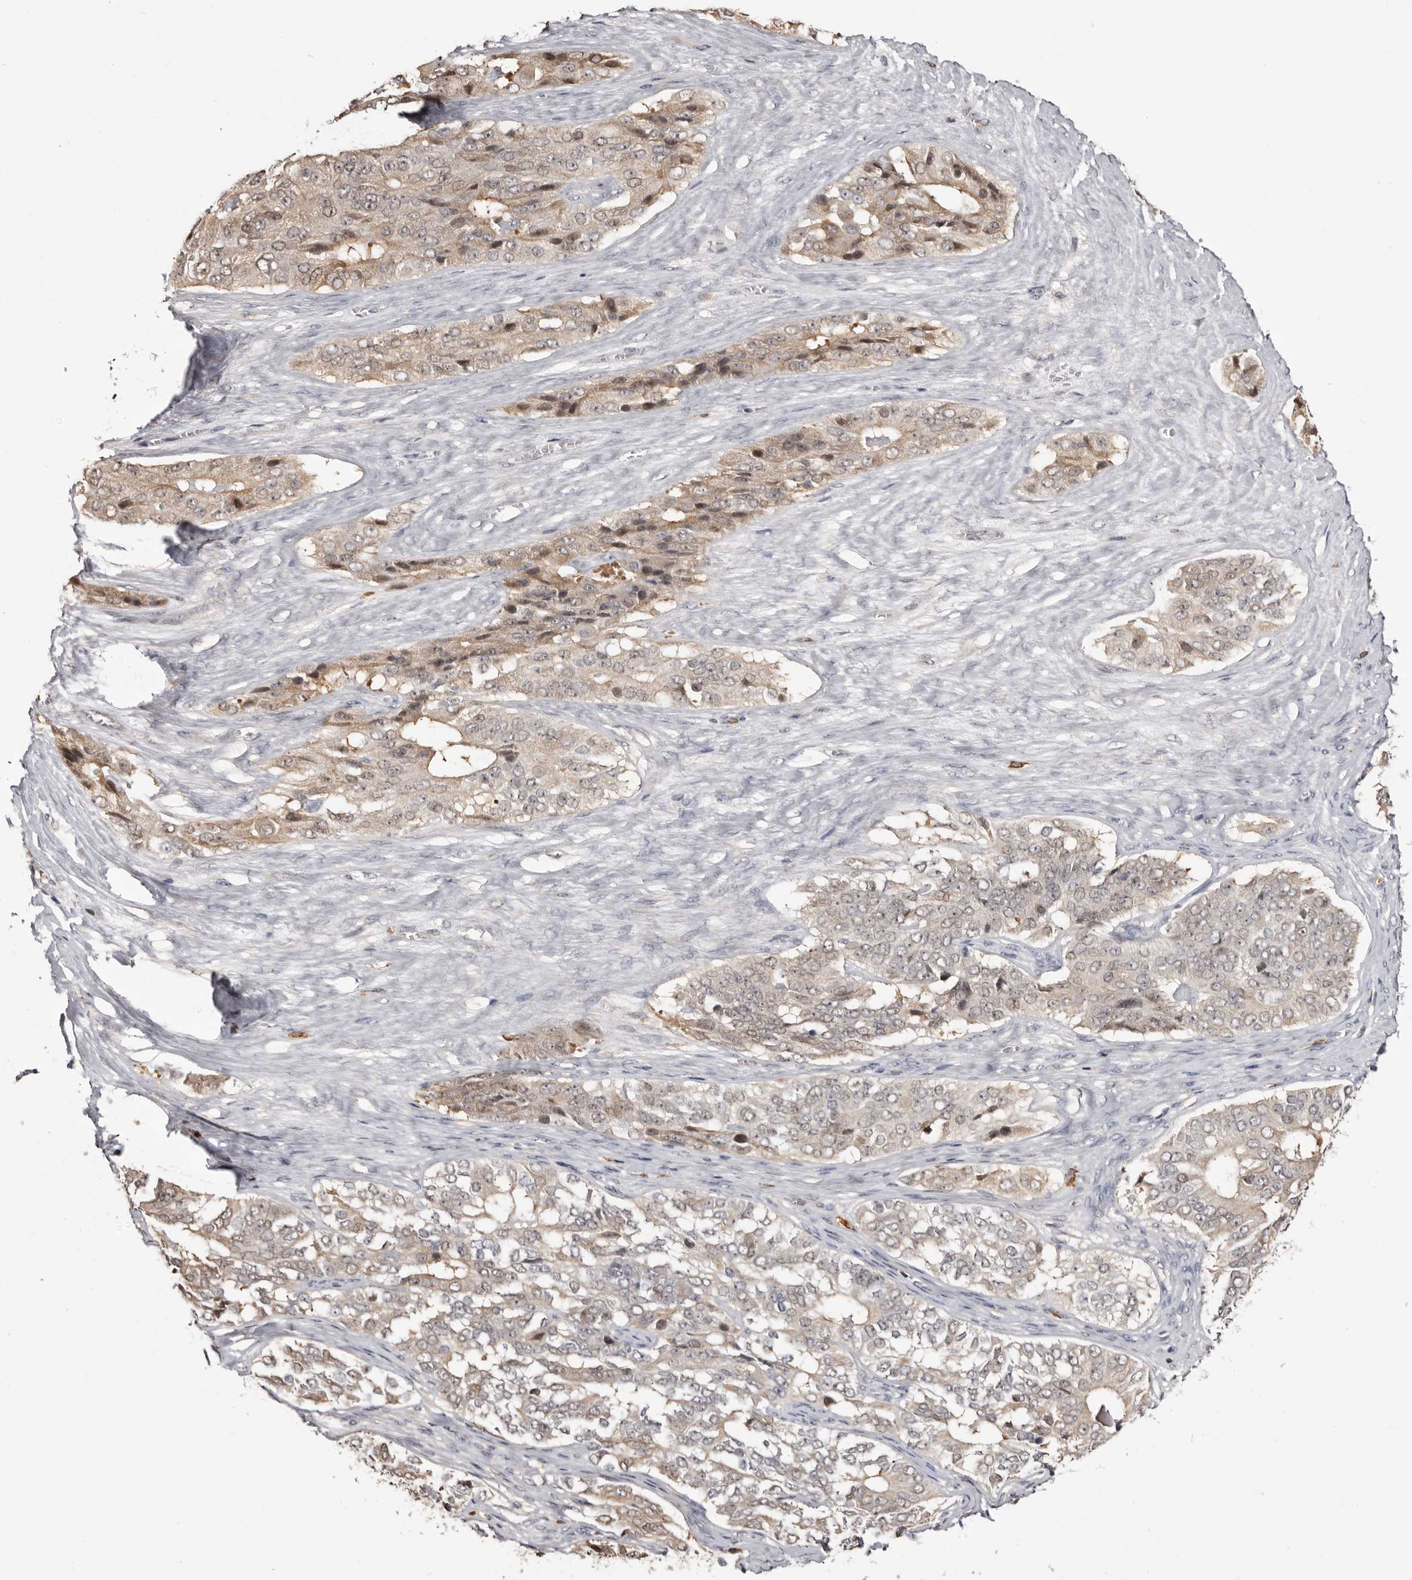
{"staining": {"intensity": "weak", "quantity": "25%-75%", "location": "cytoplasmic/membranous"}, "tissue": "ovarian cancer", "cell_type": "Tumor cells", "image_type": "cancer", "snomed": [{"axis": "morphology", "description": "Carcinoma, endometroid"}, {"axis": "topography", "description": "Ovary"}], "caption": "A low amount of weak cytoplasmic/membranous positivity is present in approximately 25%-75% of tumor cells in ovarian cancer tissue.", "gene": "TNNI1", "patient": {"sex": "female", "age": 51}}